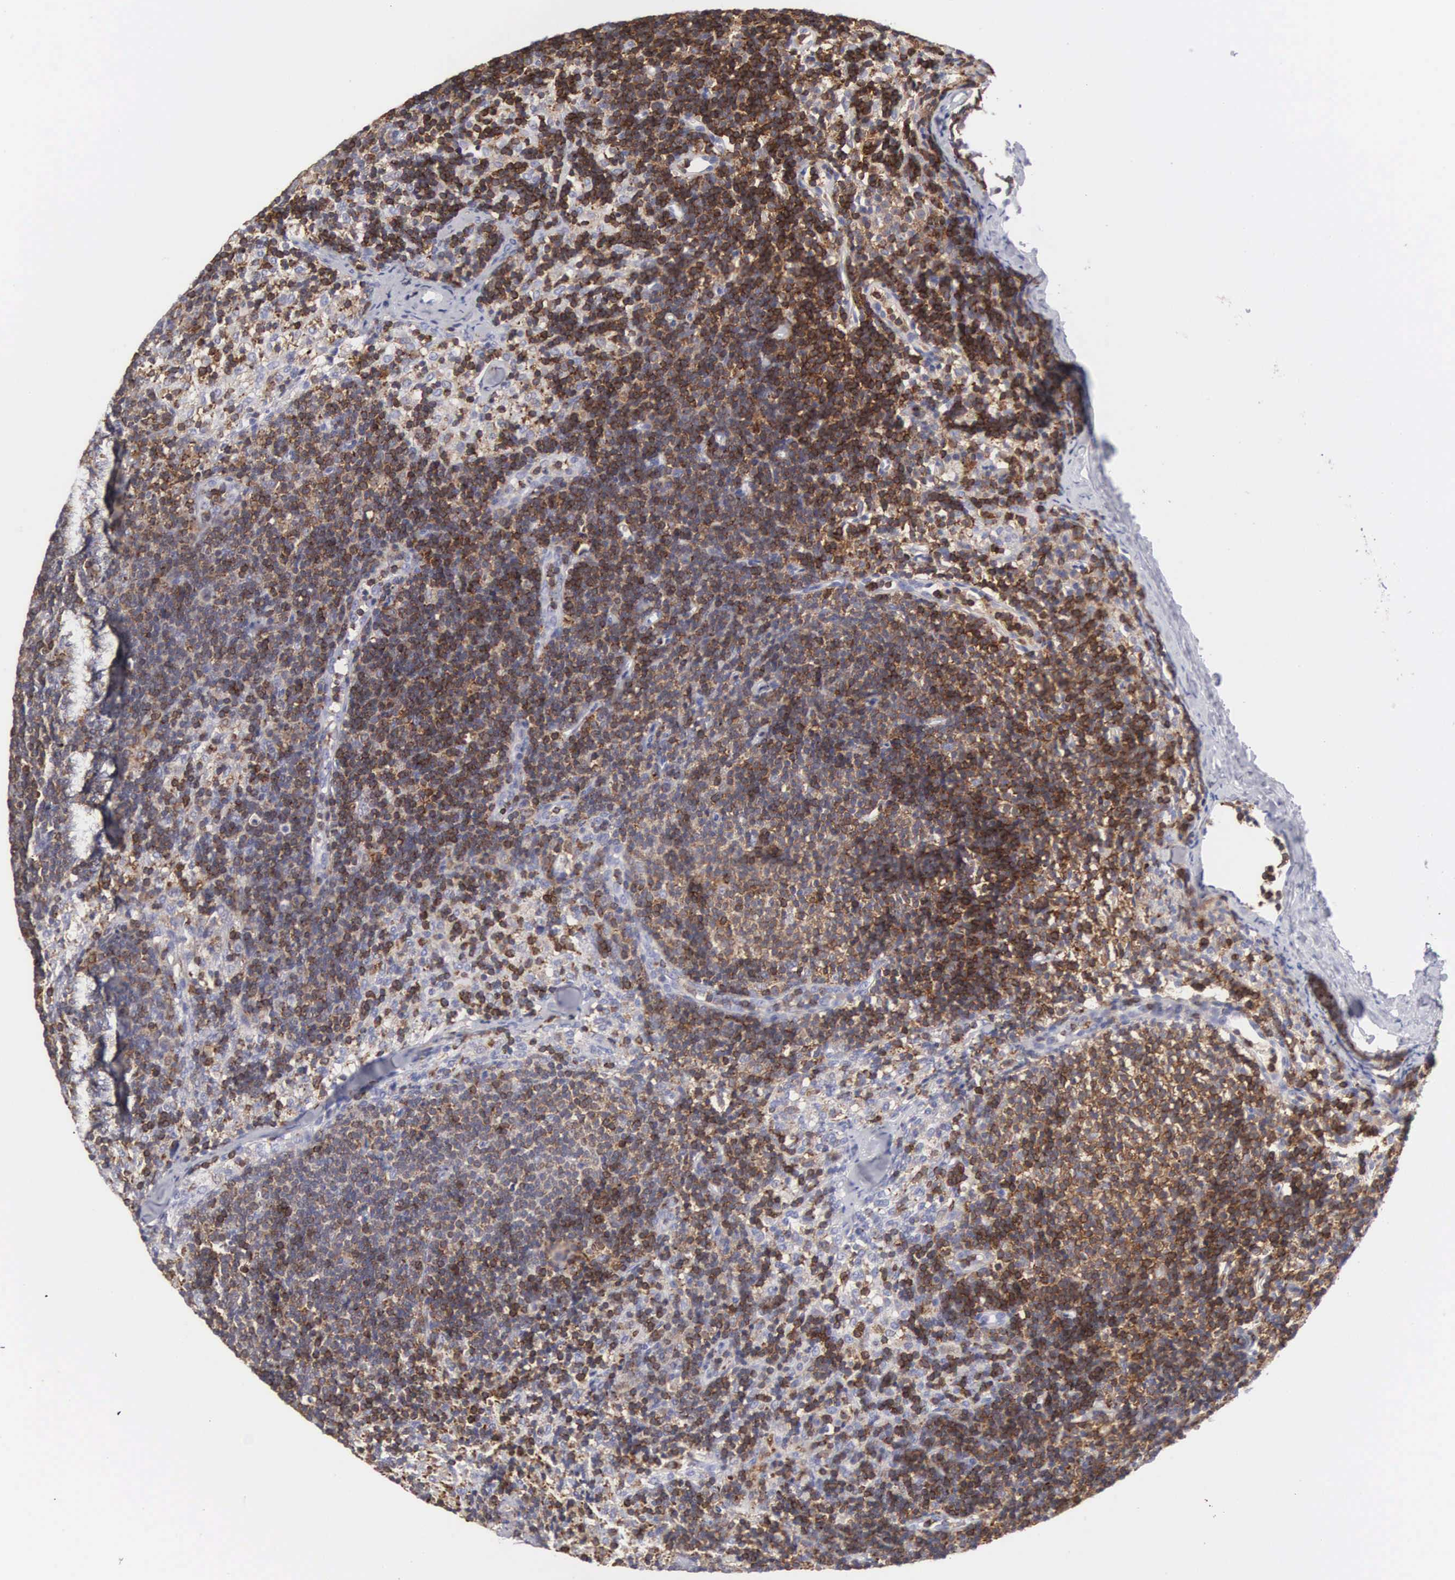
{"staining": {"intensity": "strong", "quantity": ">75%", "location": "cytoplasmic/membranous,nuclear"}, "tissue": "lymph node", "cell_type": "Germinal center cells", "image_type": "normal", "snomed": [{"axis": "morphology", "description": "Normal tissue, NOS"}, {"axis": "topography", "description": "Lymph node"}], "caption": "Immunohistochemical staining of normal lymph node reveals high levels of strong cytoplasmic/membranous,nuclear expression in about >75% of germinal center cells.", "gene": "ENSG00000285304", "patient": {"sex": "female", "age": 35}}